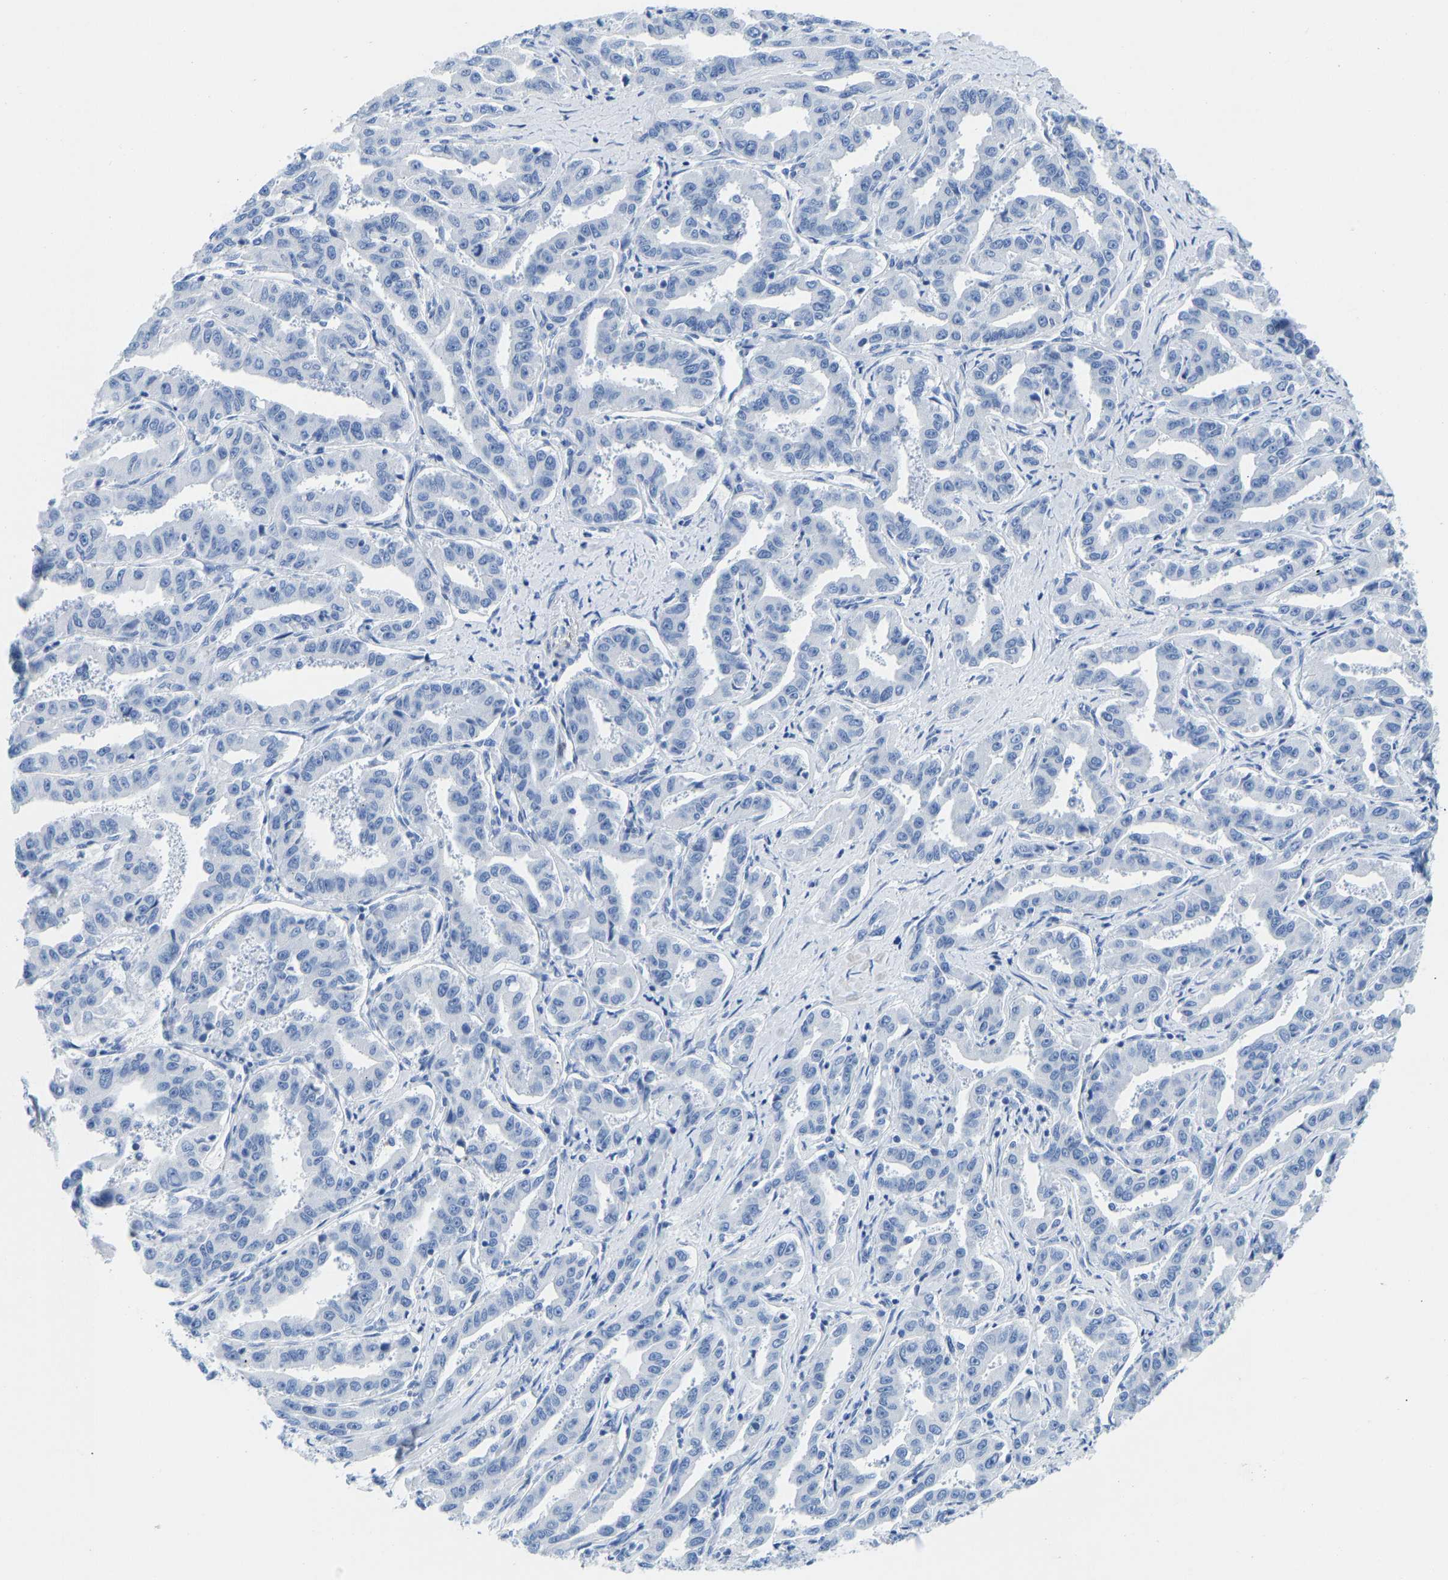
{"staining": {"intensity": "negative", "quantity": "none", "location": "none"}, "tissue": "liver cancer", "cell_type": "Tumor cells", "image_type": "cancer", "snomed": [{"axis": "morphology", "description": "Cholangiocarcinoma"}, {"axis": "topography", "description": "Liver"}], "caption": "An image of liver cancer stained for a protein shows no brown staining in tumor cells.", "gene": "NKAIN3", "patient": {"sex": "male", "age": 59}}